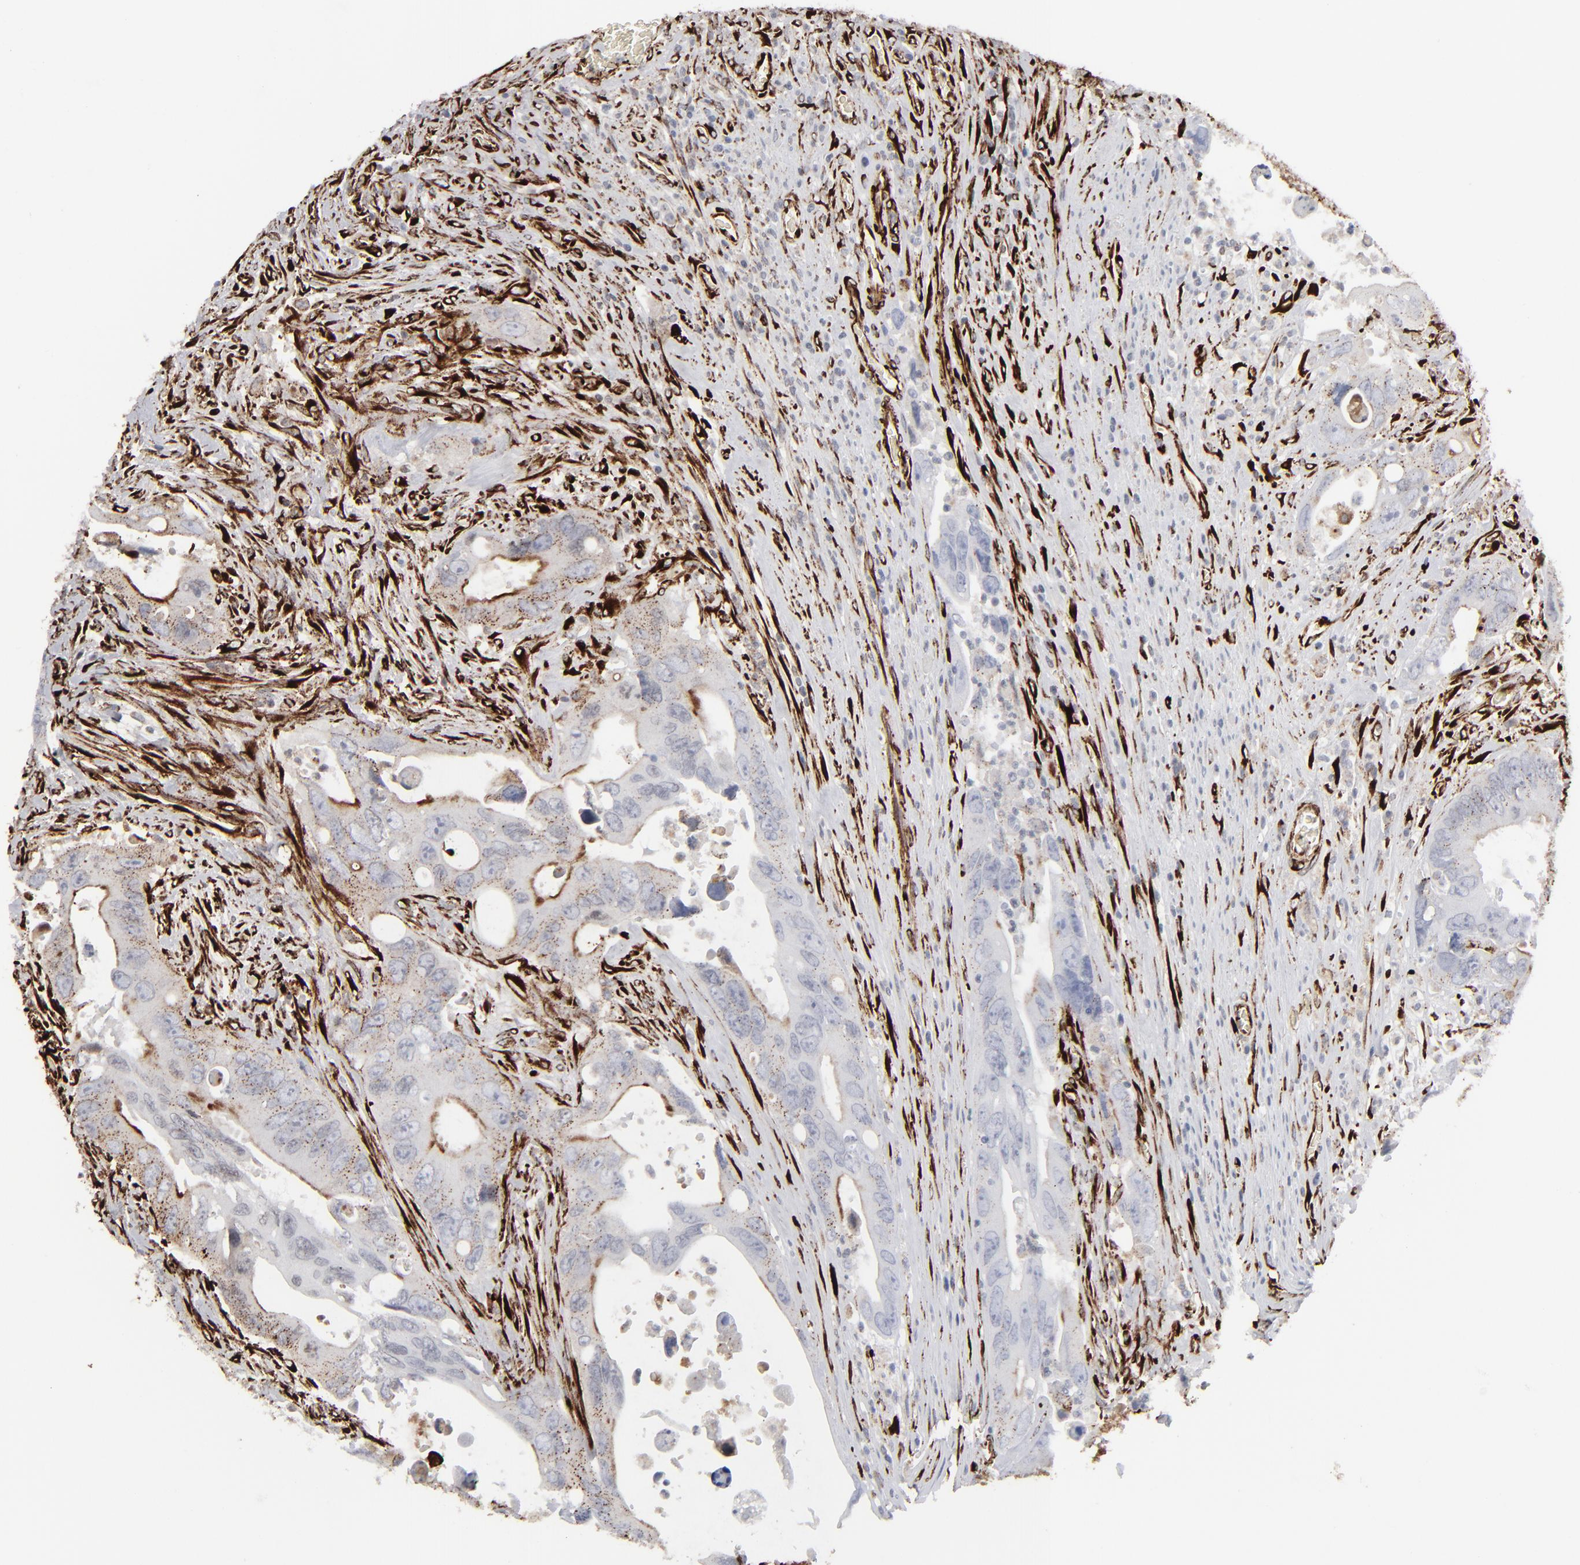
{"staining": {"intensity": "negative", "quantity": "none", "location": "none"}, "tissue": "colorectal cancer", "cell_type": "Tumor cells", "image_type": "cancer", "snomed": [{"axis": "morphology", "description": "Adenocarcinoma, NOS"}, {"axis": "topography", "description": "Rectum"}], "caption": "Colorectal cancer (adenocarcinoma) was stained to show a protein in brown. There is no significant positivity in tumor cells.", "gene": "SPARC", "patient": {"sex": "male", "age": 70}}